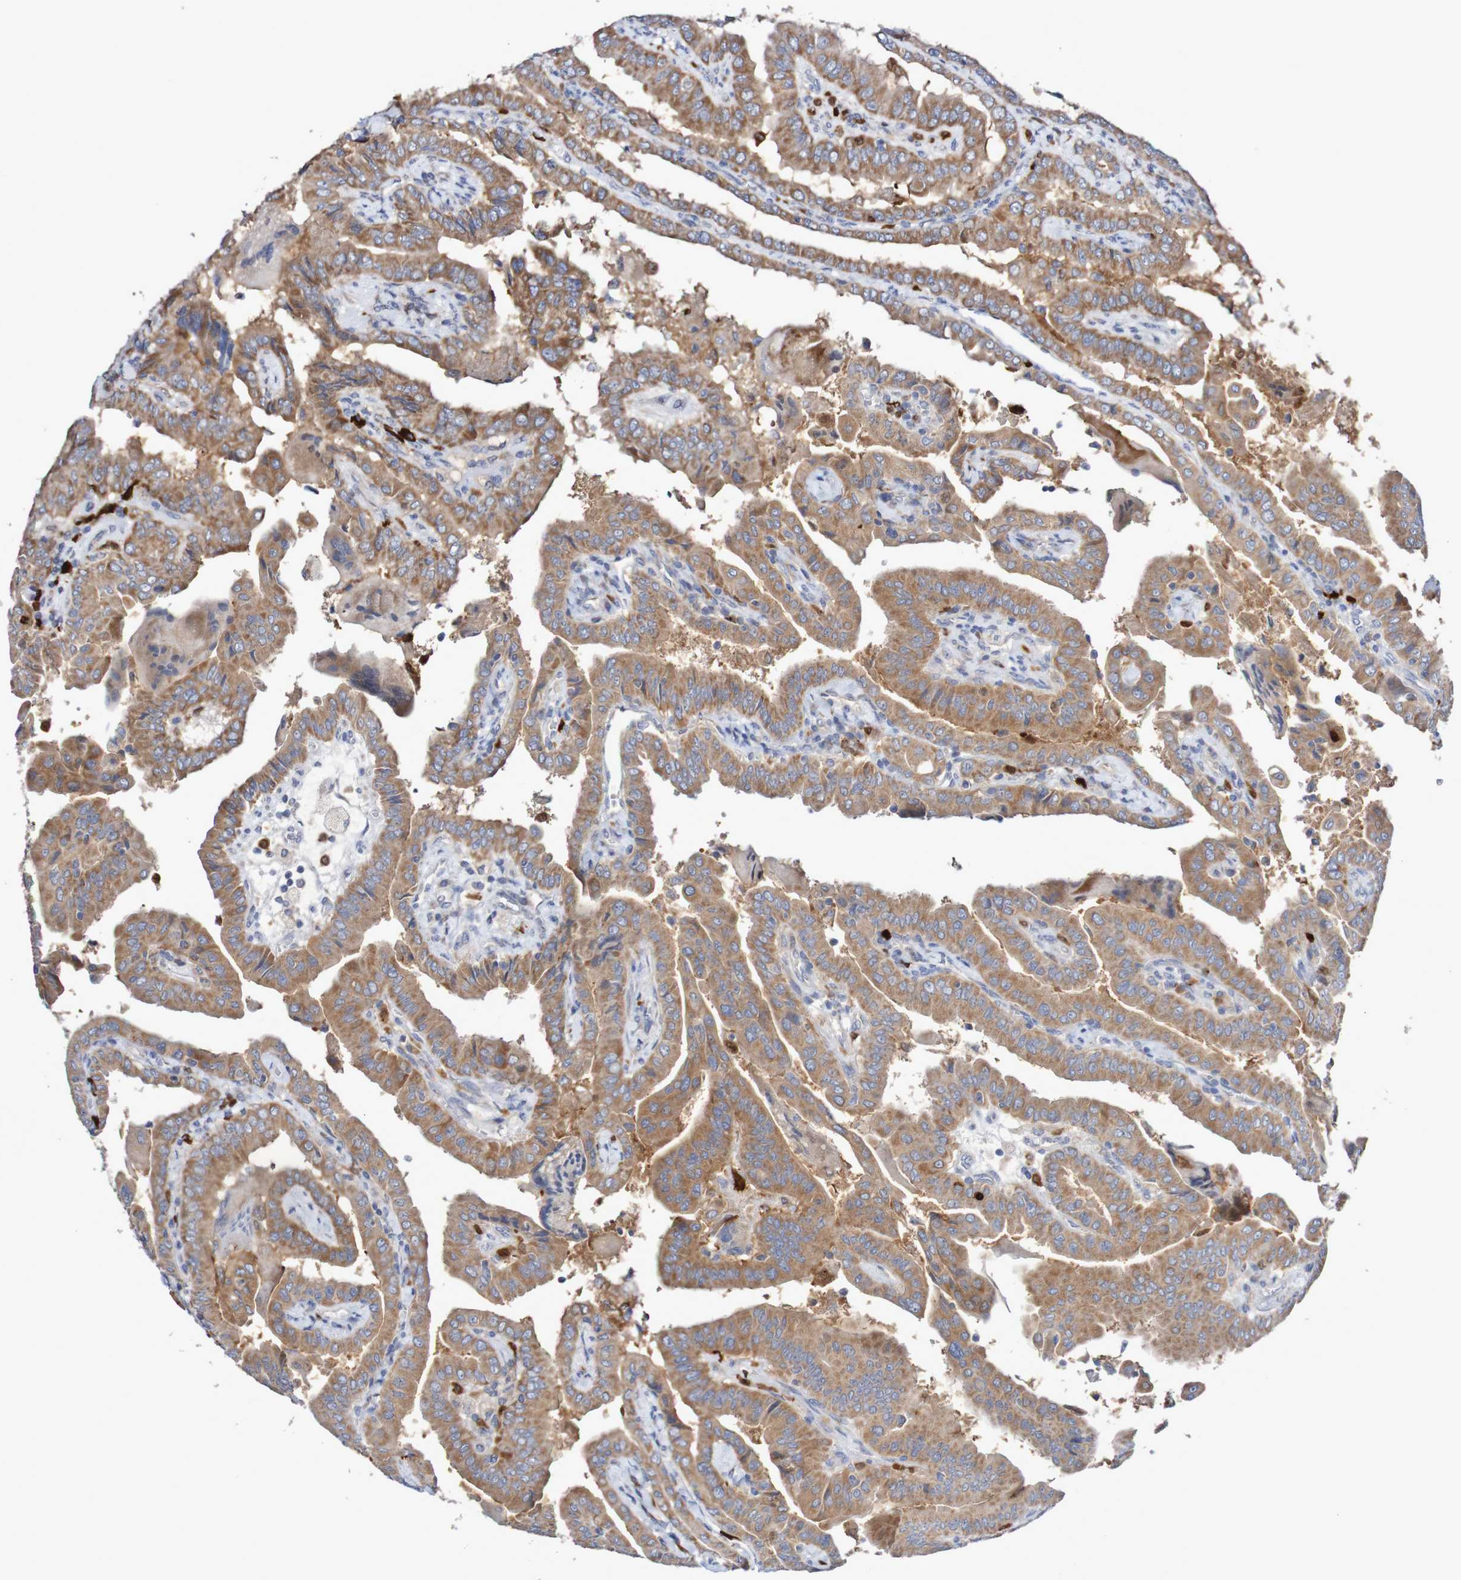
{"staining": {"intensity": "moderate", "quantity": ">75%", "location": "cytoplasmic/membranous"}, "tissue": "thyroid cancer", "cell_type": "Tumor cells", "image_type": "cancer", "snomed": [{"axis": "morphology", "description": "Papillary adenocarcinoma, NOS"}, {"axis": "topography", "description": "Thyroid gland"}], "caption": "Immunohistochemistry (IHC) staining of thyroid papillary adenocarcinoma, which demonstrates medium levels of moderate cytoplasmic/membranous staining in approximately >75% of tumor cells indicating moderate cytoplasmic/membranous protein expression. The staining was performed using DAB (brown) for protein detection and nuclei were counterstained in hematoxylin (blue).", "gene": "PARP4", "patient": {"sex": "male", "age": 33}}